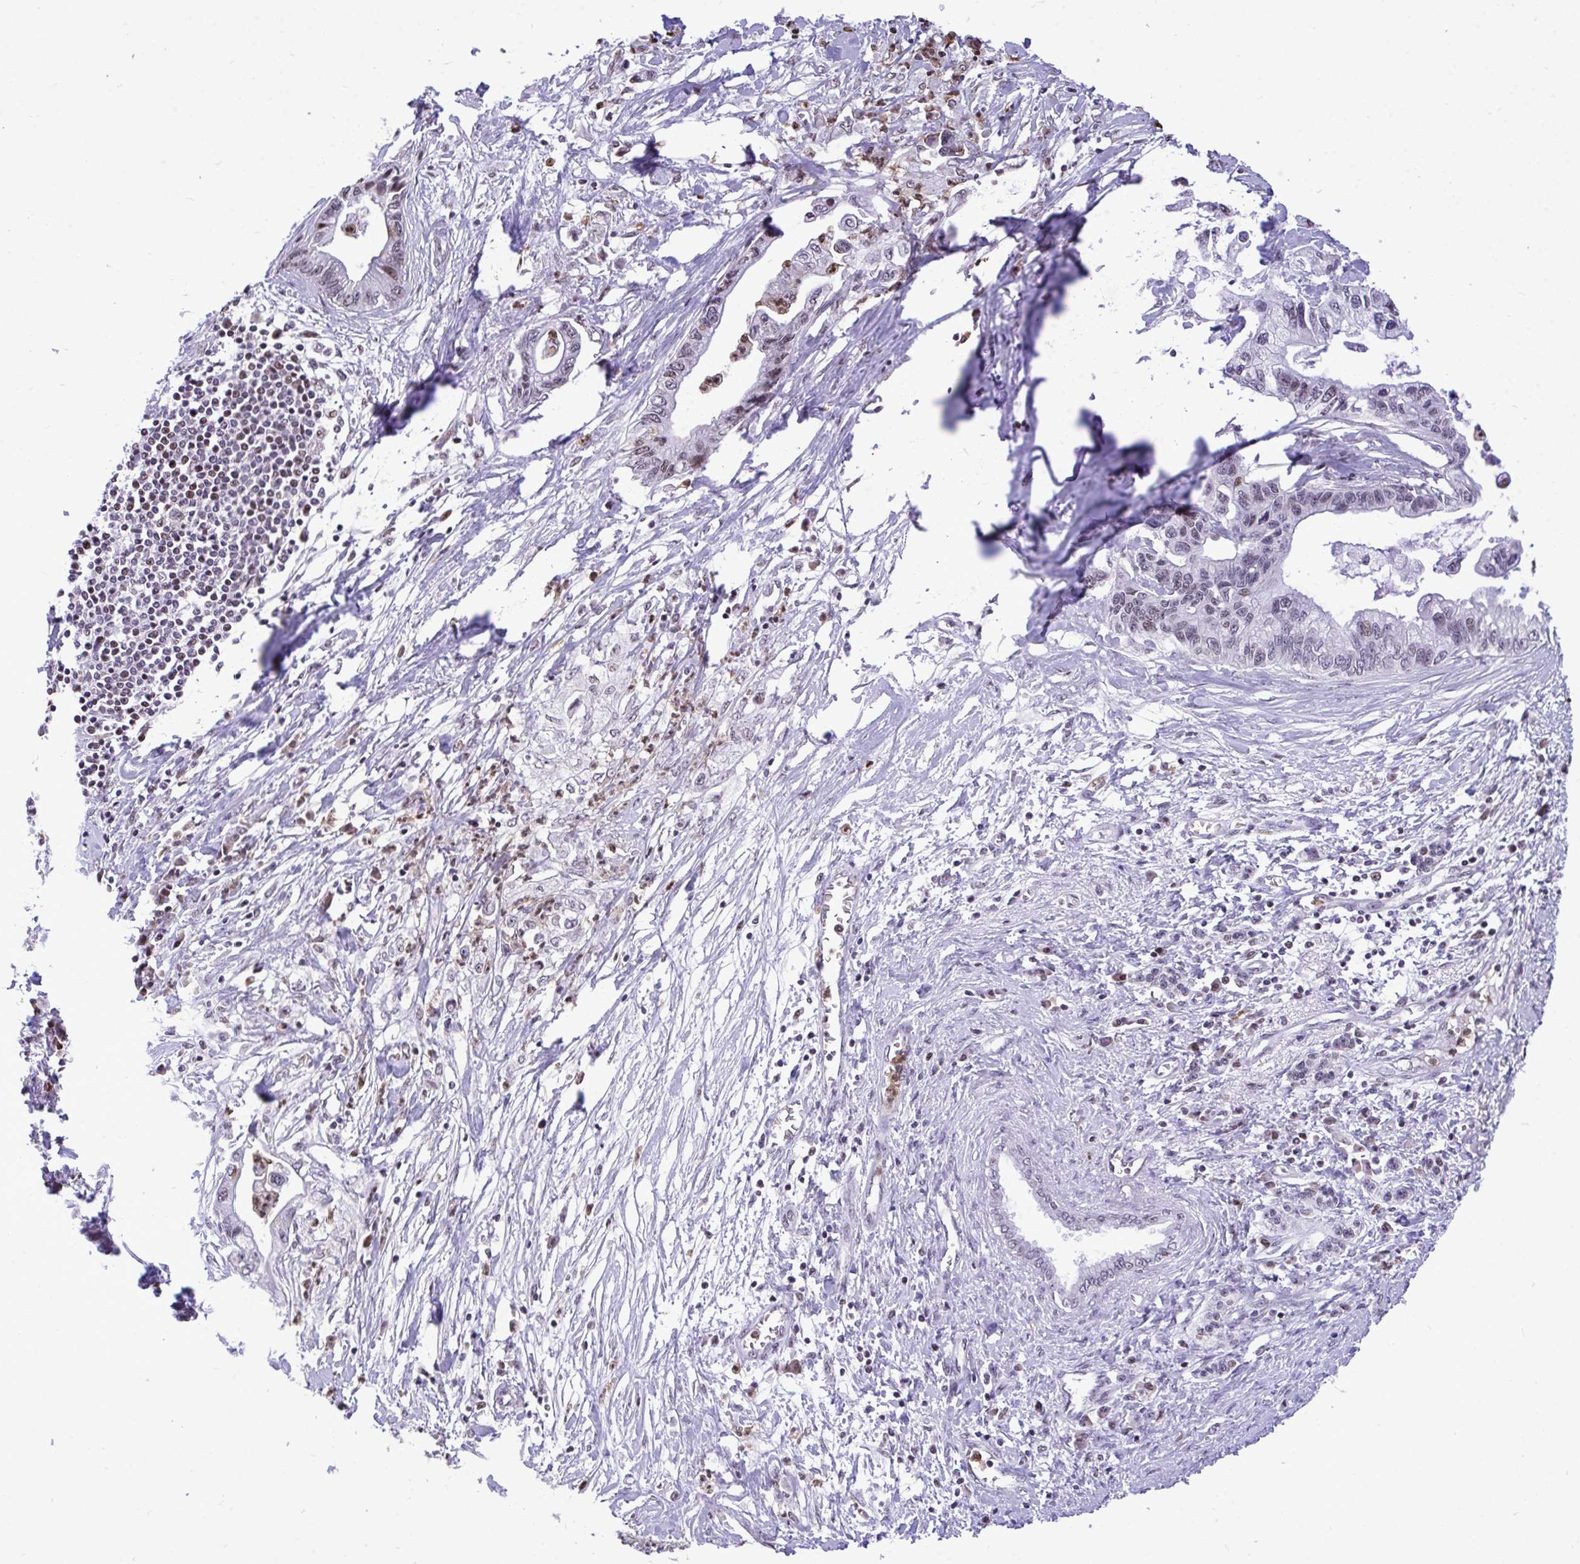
{"staining": {"intensity": "moderate", "quantity": "<25%", "location": "nuclear"}, "tissue": "pancreatic cancer", "cell_type": "Tumor cells", "image_type": "cancer", "snomed": [{"axis": "morphology", "description": "Adenocarcinoma, NOS"}, {"axis": "topography", "description": "Pancreas"}], "caption": "Tumor cells show moderate nuclear positivity in about <25% of cells in pancreatic cancer (adenocarcinoma). (DAB = brown stain, brightfield microscopy at high magnification).", "gene": "C1QL2", "patient": {"sex": "male", "age": 61}}